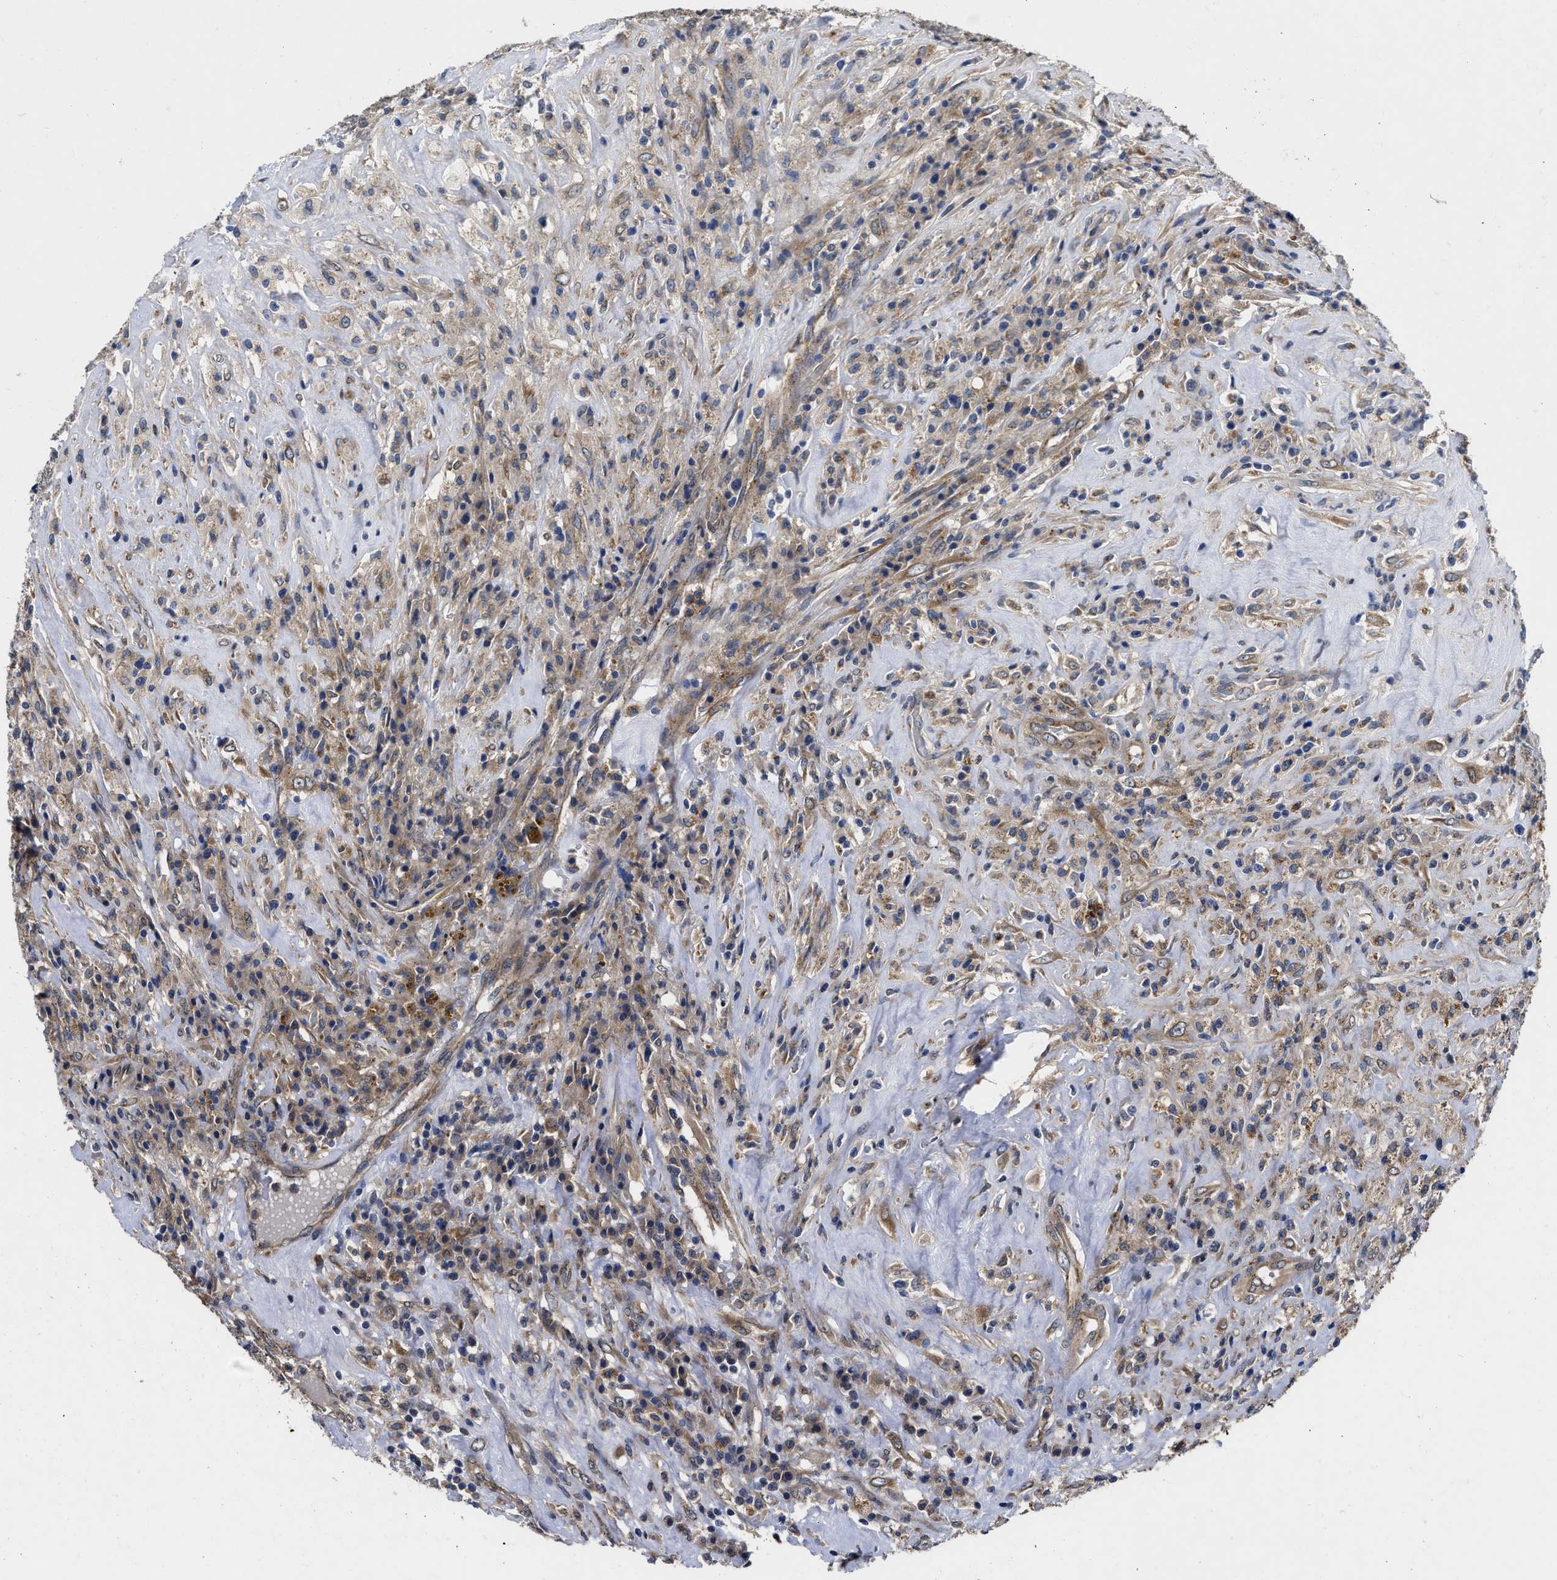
{"staining": {"intensity": "weak", "quantity": "<25%", "location": "cytoplasmic/membranous"}, "tissue": "testis cancer", "cell_type": "Tumor cells", "image_type": "cancer", "snomed": [{"axis": "morphology", "description": "Necrosis, NOS"}, {"axis": "morphology", "description": "Carcinoma, Embryonal, NOS"}, {"axis": "topography", "description": "Testis"}], "caption": "DAB (3,3'-diaminobenzidine) immunohistochemical staining of embryonal carcinoma (testis) displays no significant expression in tumor cells.", "gene": "PKD2", "patient": {"sex": "male", "age": 19}}